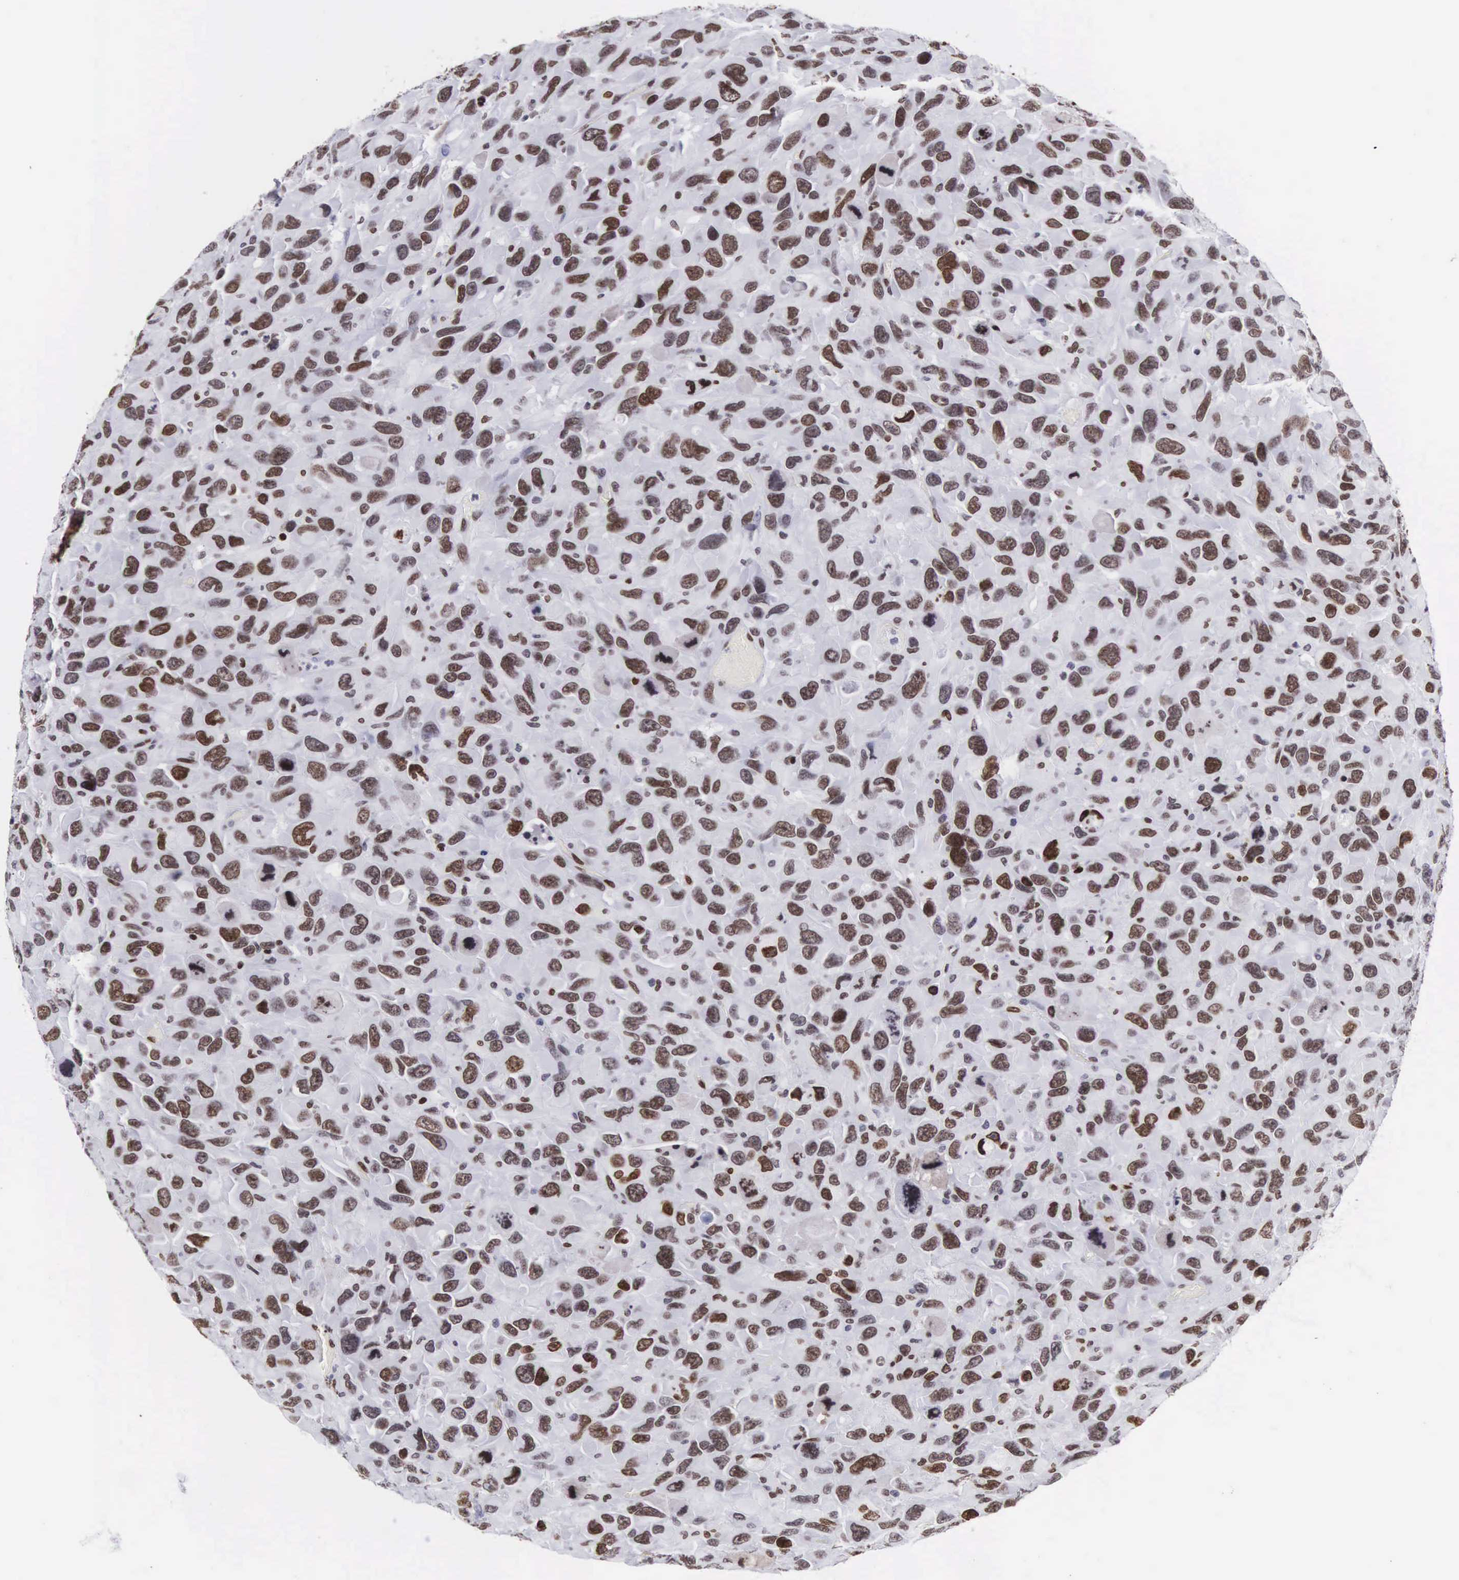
{"staining": {"intensity": "moderate", "quantity": ">75%", "location": "nuclear"}, "tissue": "renal cancer", "cell_type": "Tumor cells", "image_type": "cancer", "snomed": [{"axis": "morphology", "description": "Adenocarcinoma, NOS"}, {"axis": "topography", "description": "Kidney"}], "caption": "Renal cancer (adenocarcinoma) stained with DAB (3,3'-diaminobenzidine) immunohistochemistry reveals medium levels of moderate nuclear staining in about >75% of tumor cells. (DAB = brown stain, brightfield microscopy at high magnification).", "gene": "MECP2", "patient": {"sex": "male", "age": 79}}